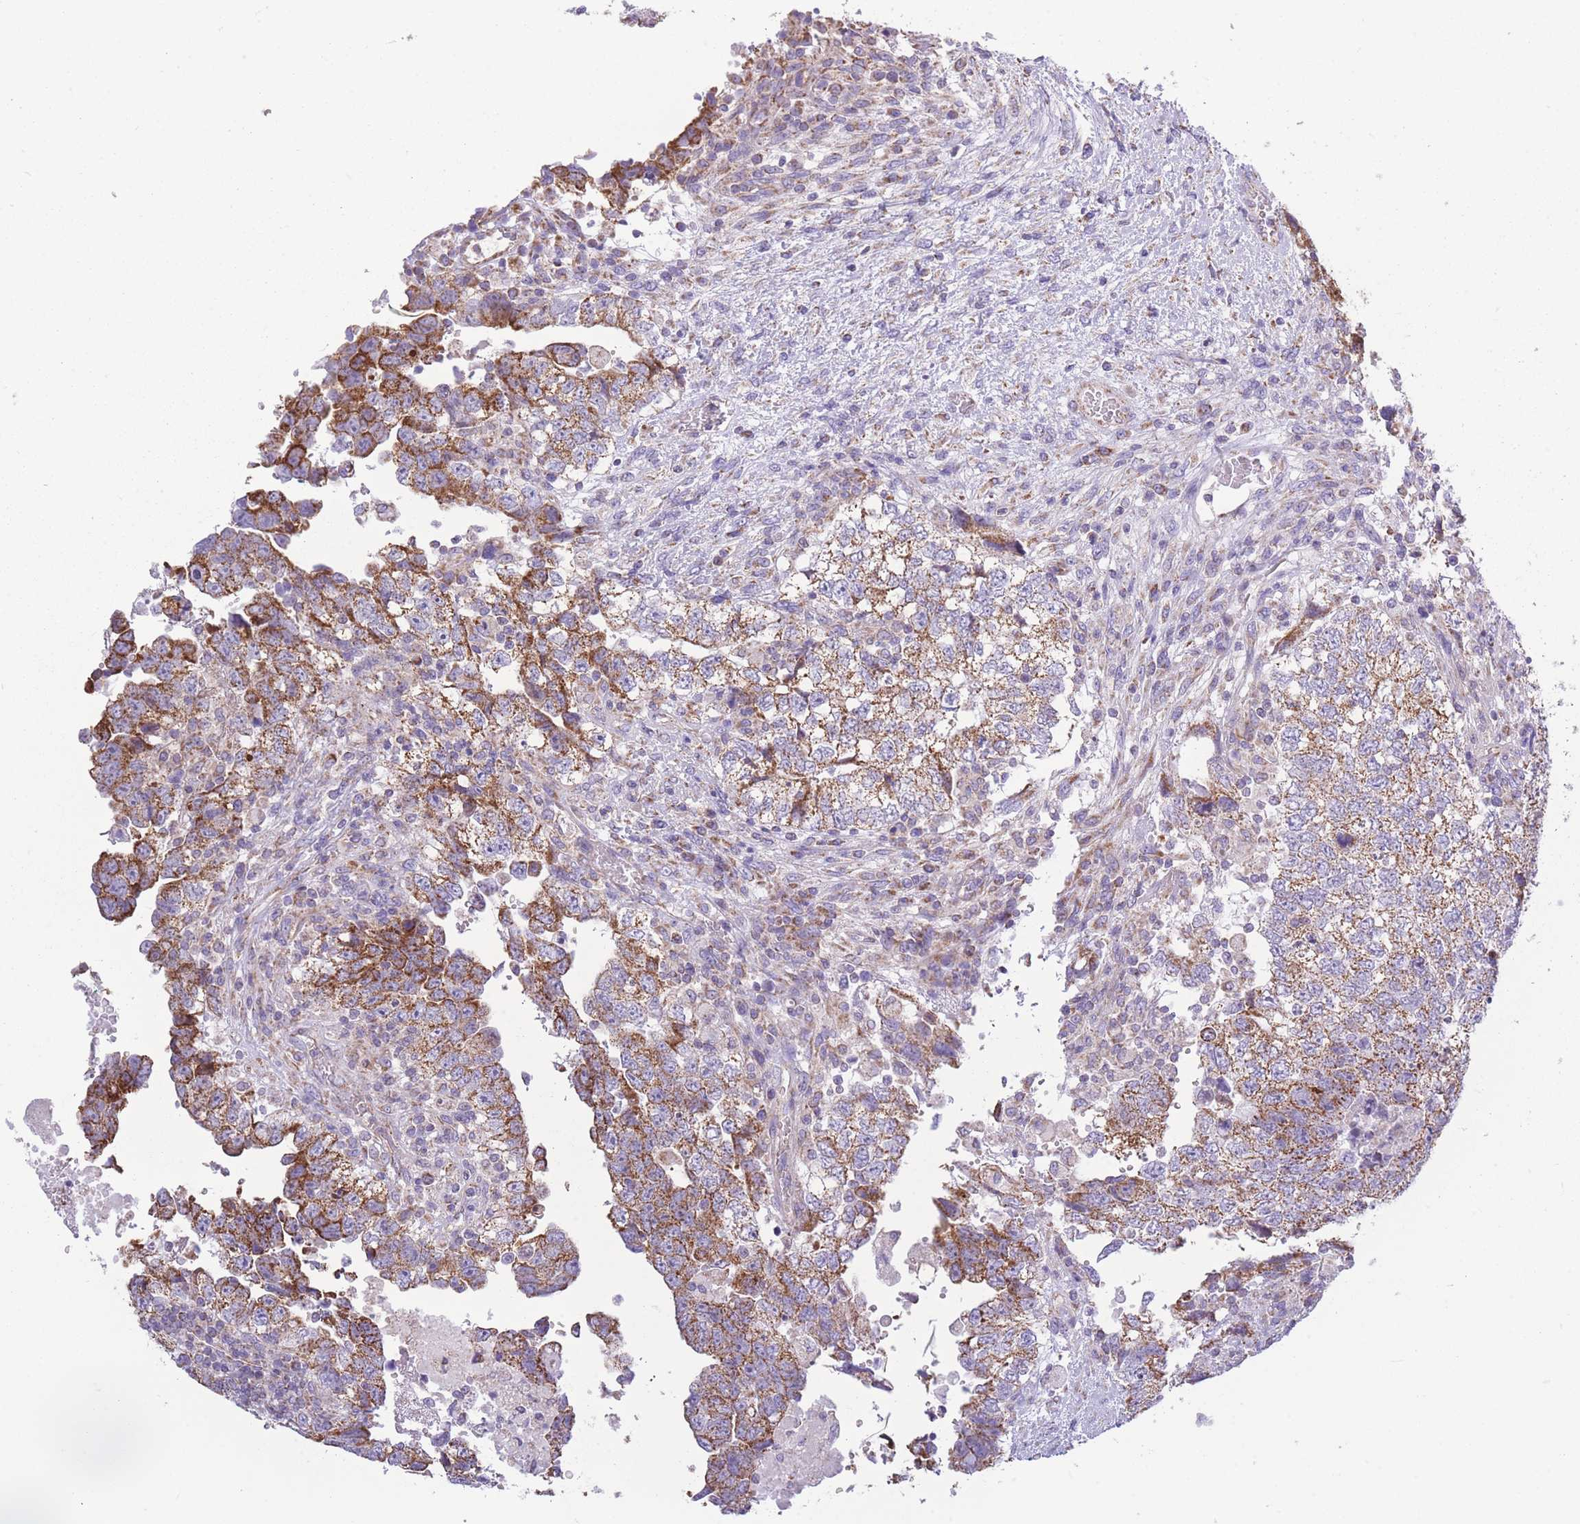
{"staining": {"intensity": "moderate", "quantity": "25%-75%", "location": "cytoplasmic/membranous"}, "tissue": "testis cancer", "cell_type": "Tumor cells", "image_type": "cancer", "snomed": [{"axis": "morphology", "description": "Carcinoma, Embryonal, NOS"}, {"axis": "topography", "description": "Testis"}], "caption": "A medium amount of moderate cytoplasmic/membranous expression is seen in approximately 25%-75% of tumor cells in testis cancer tissue.", "gene": "PDHA1", "patient": {"sex": "male", "age": 37}}